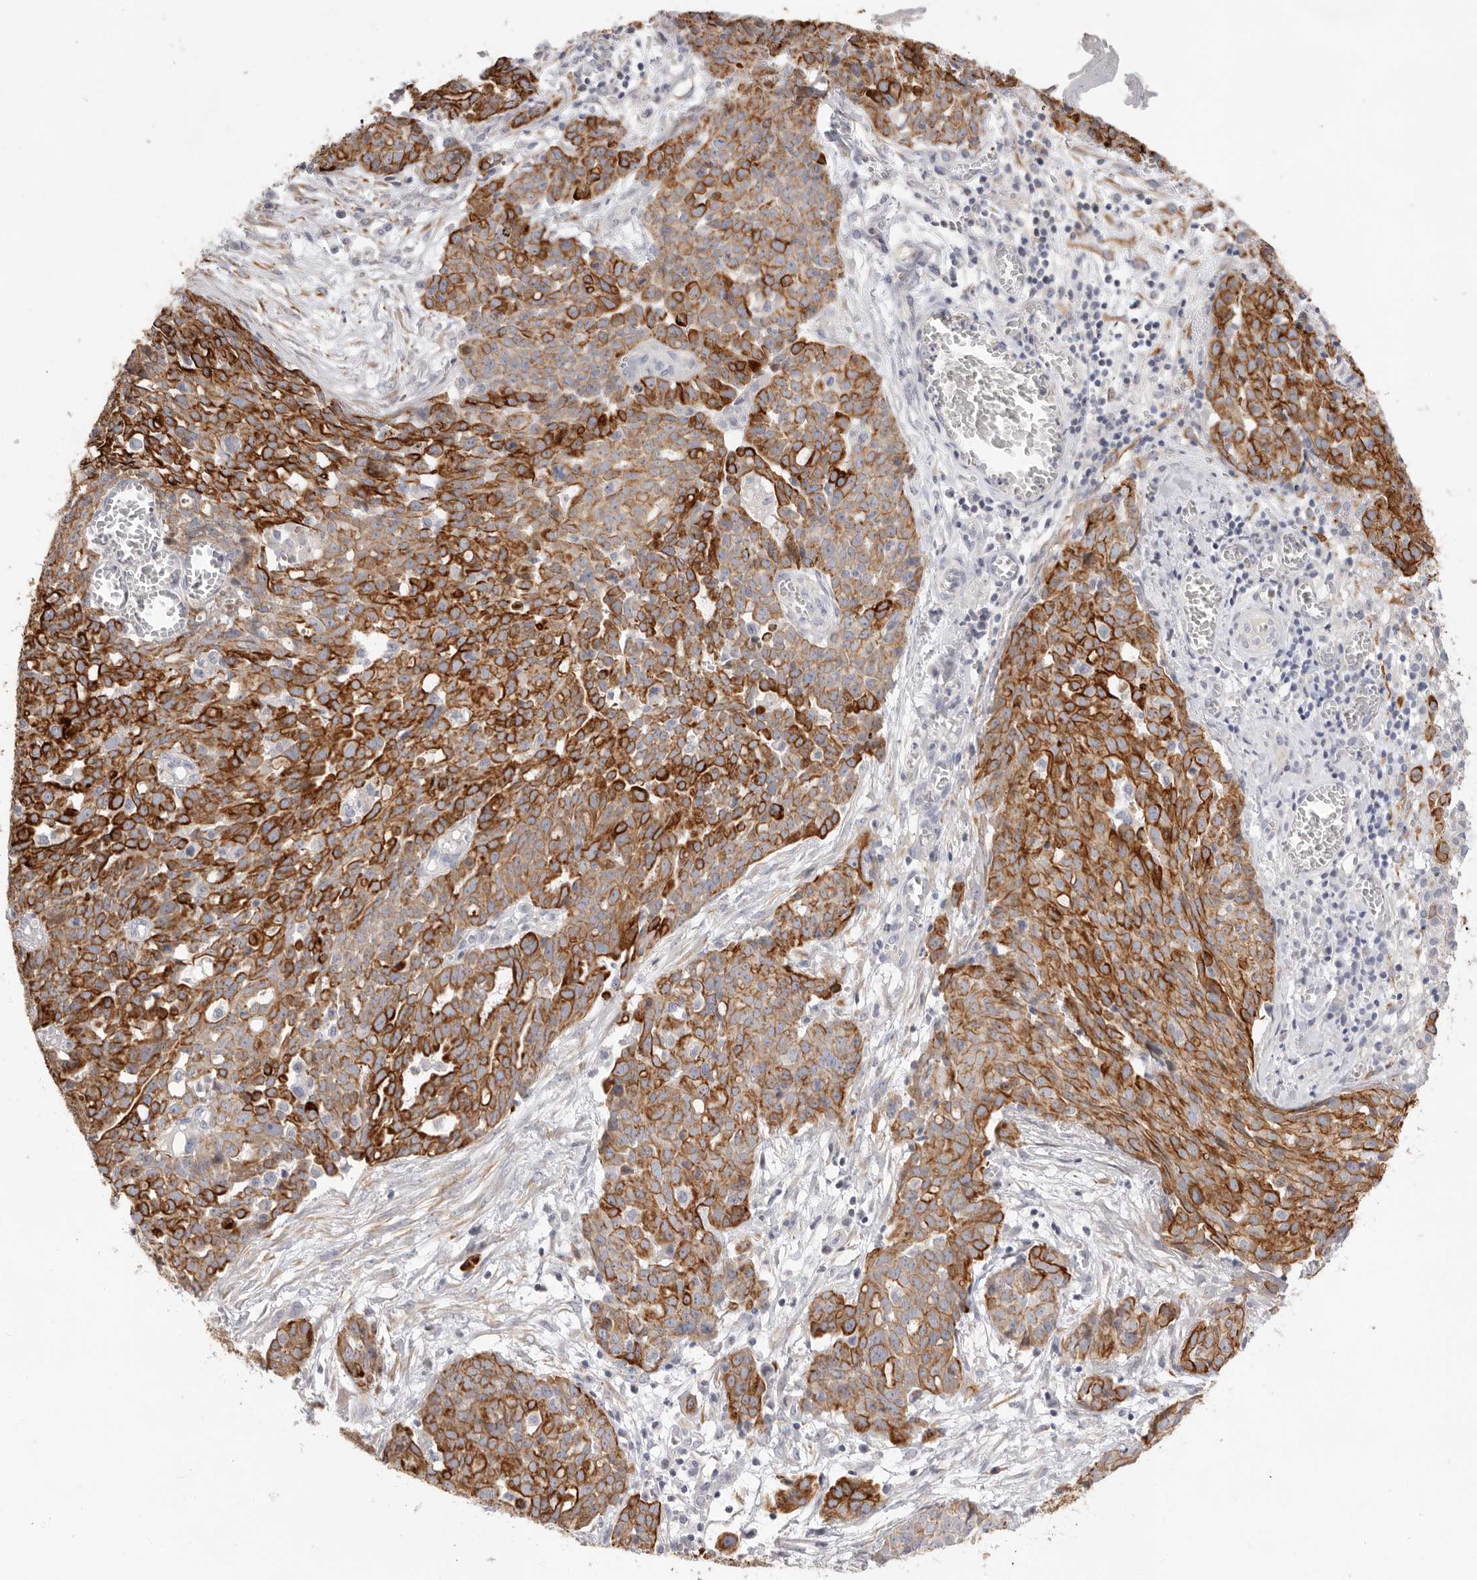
{"staining": {"intensity": "strong", "quantity": ">75%", "location": "cytoplasmic/membranous"}, "tissue": "ovarian cancer", "cell_type": "Tumor cells", "image_type": "cancer", "snomed": [{"axis": "morphology", "description": "Cystadenocarcinoma, serous, NOS"}, {"axis": "topography", "description": "Soft tissue"}, {"axis": "topography", "description": "Ovary"}], "caption": "A high-resolution micrograph shows IHC staining of ovarian cancer (serous cystadenocarcinoma), which exhibits strong cytoplasmic/membranous expression in about >75% of tumor cells.", "gene": "USH1C", "patient": {"sex": "female", "age": 57}}